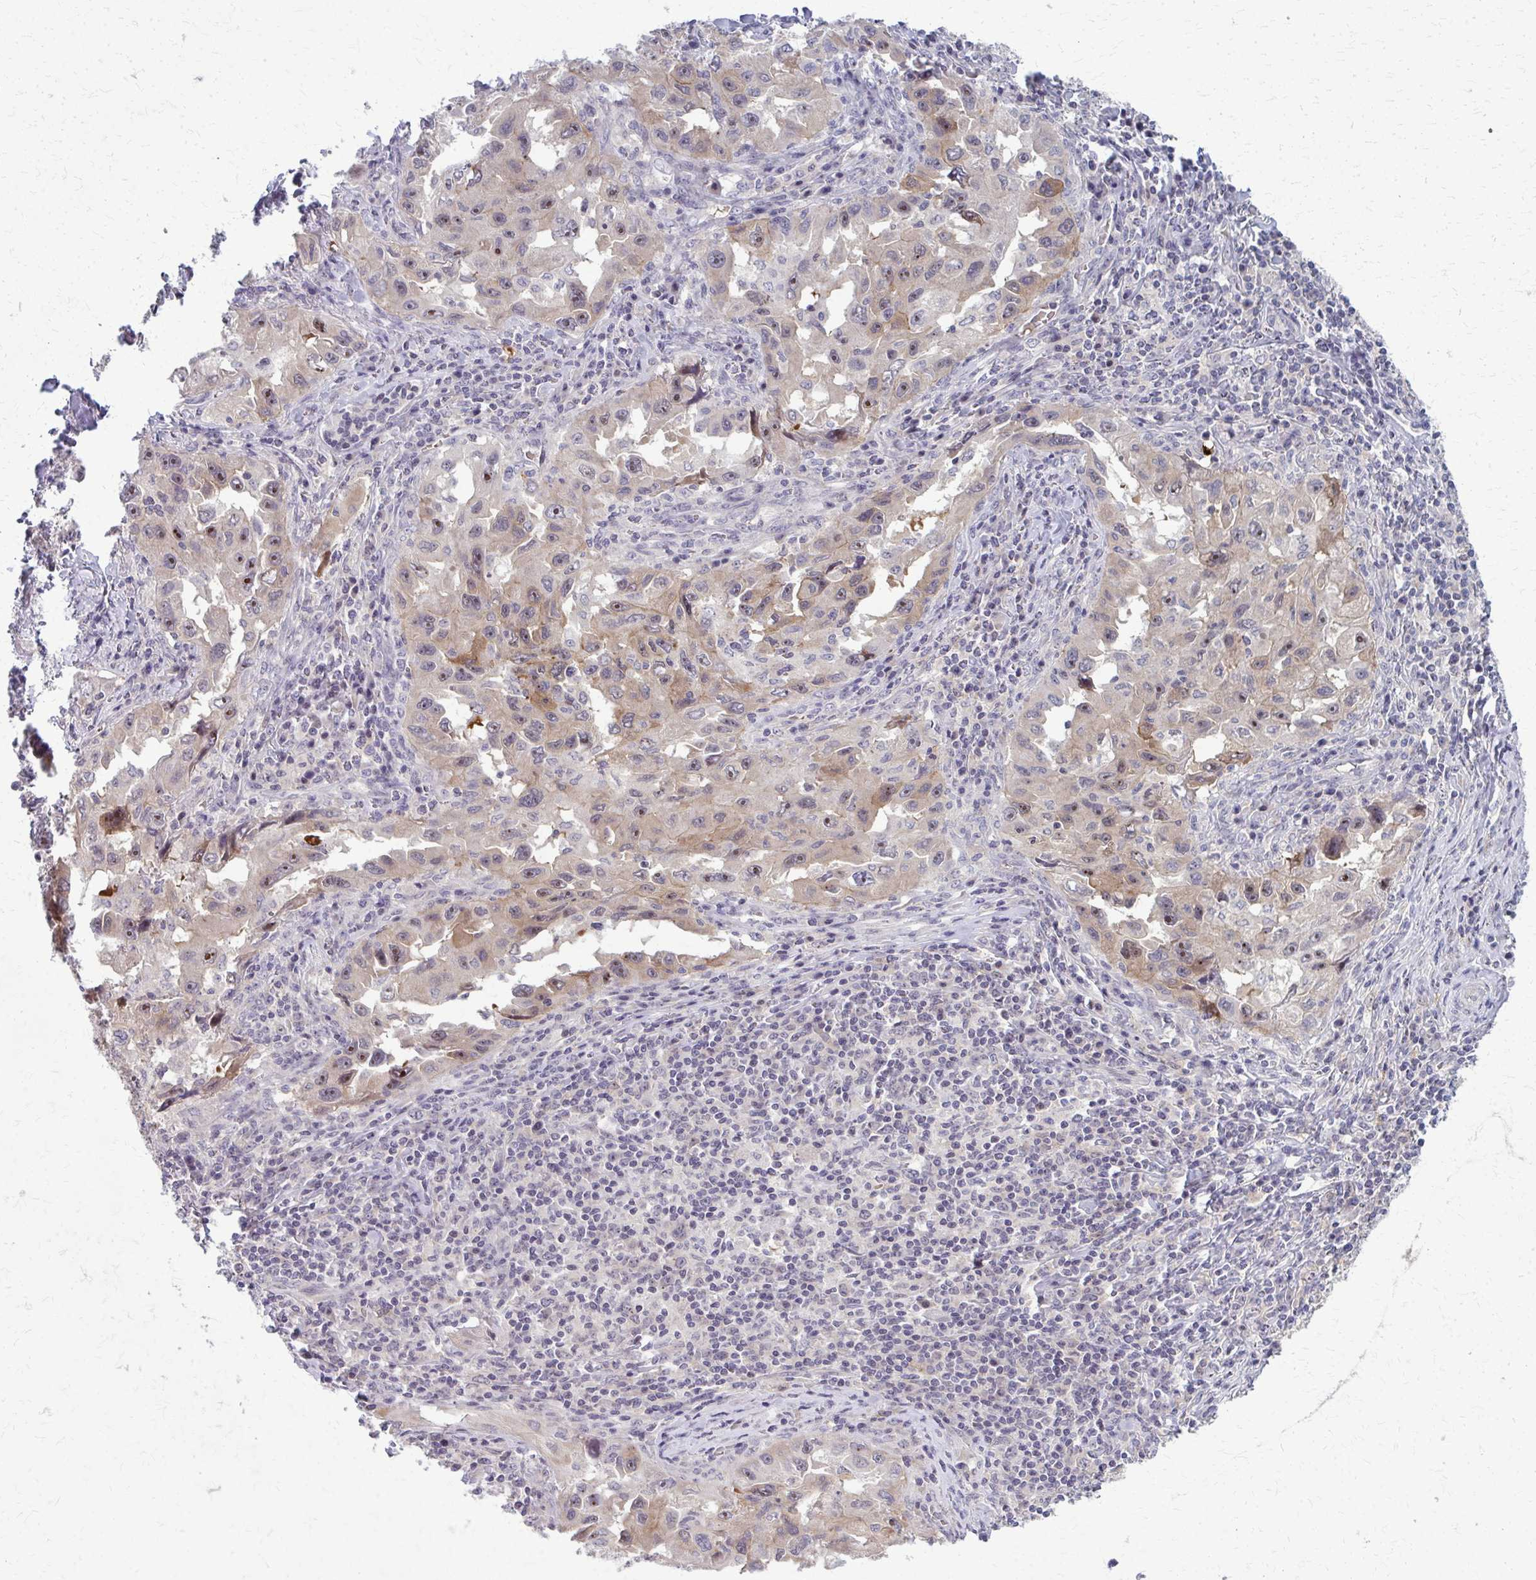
{"staining": {"intensity": "moderate", "quantity": "25%-75%", "location": "cytoplasmic/membranous,nuclear"}, "tissue": "lung cancer", "cell_type": "Tumor cells", "image_type": "cancer", "snomed": [{"axis": "morphology", "description": "Adenocarcinoma, NOS"}, {"axis": "topography", "description": "Lung"}], "caption": "Brown immunohistochemical staining in lung adenocarcinoma demonstrates moderate cytoplasmic/membranous and nuclear expression in about 25%-75% of tumor cells.", "gene": "NUDT16", "patient": {"sex": "female", "age": 73}}